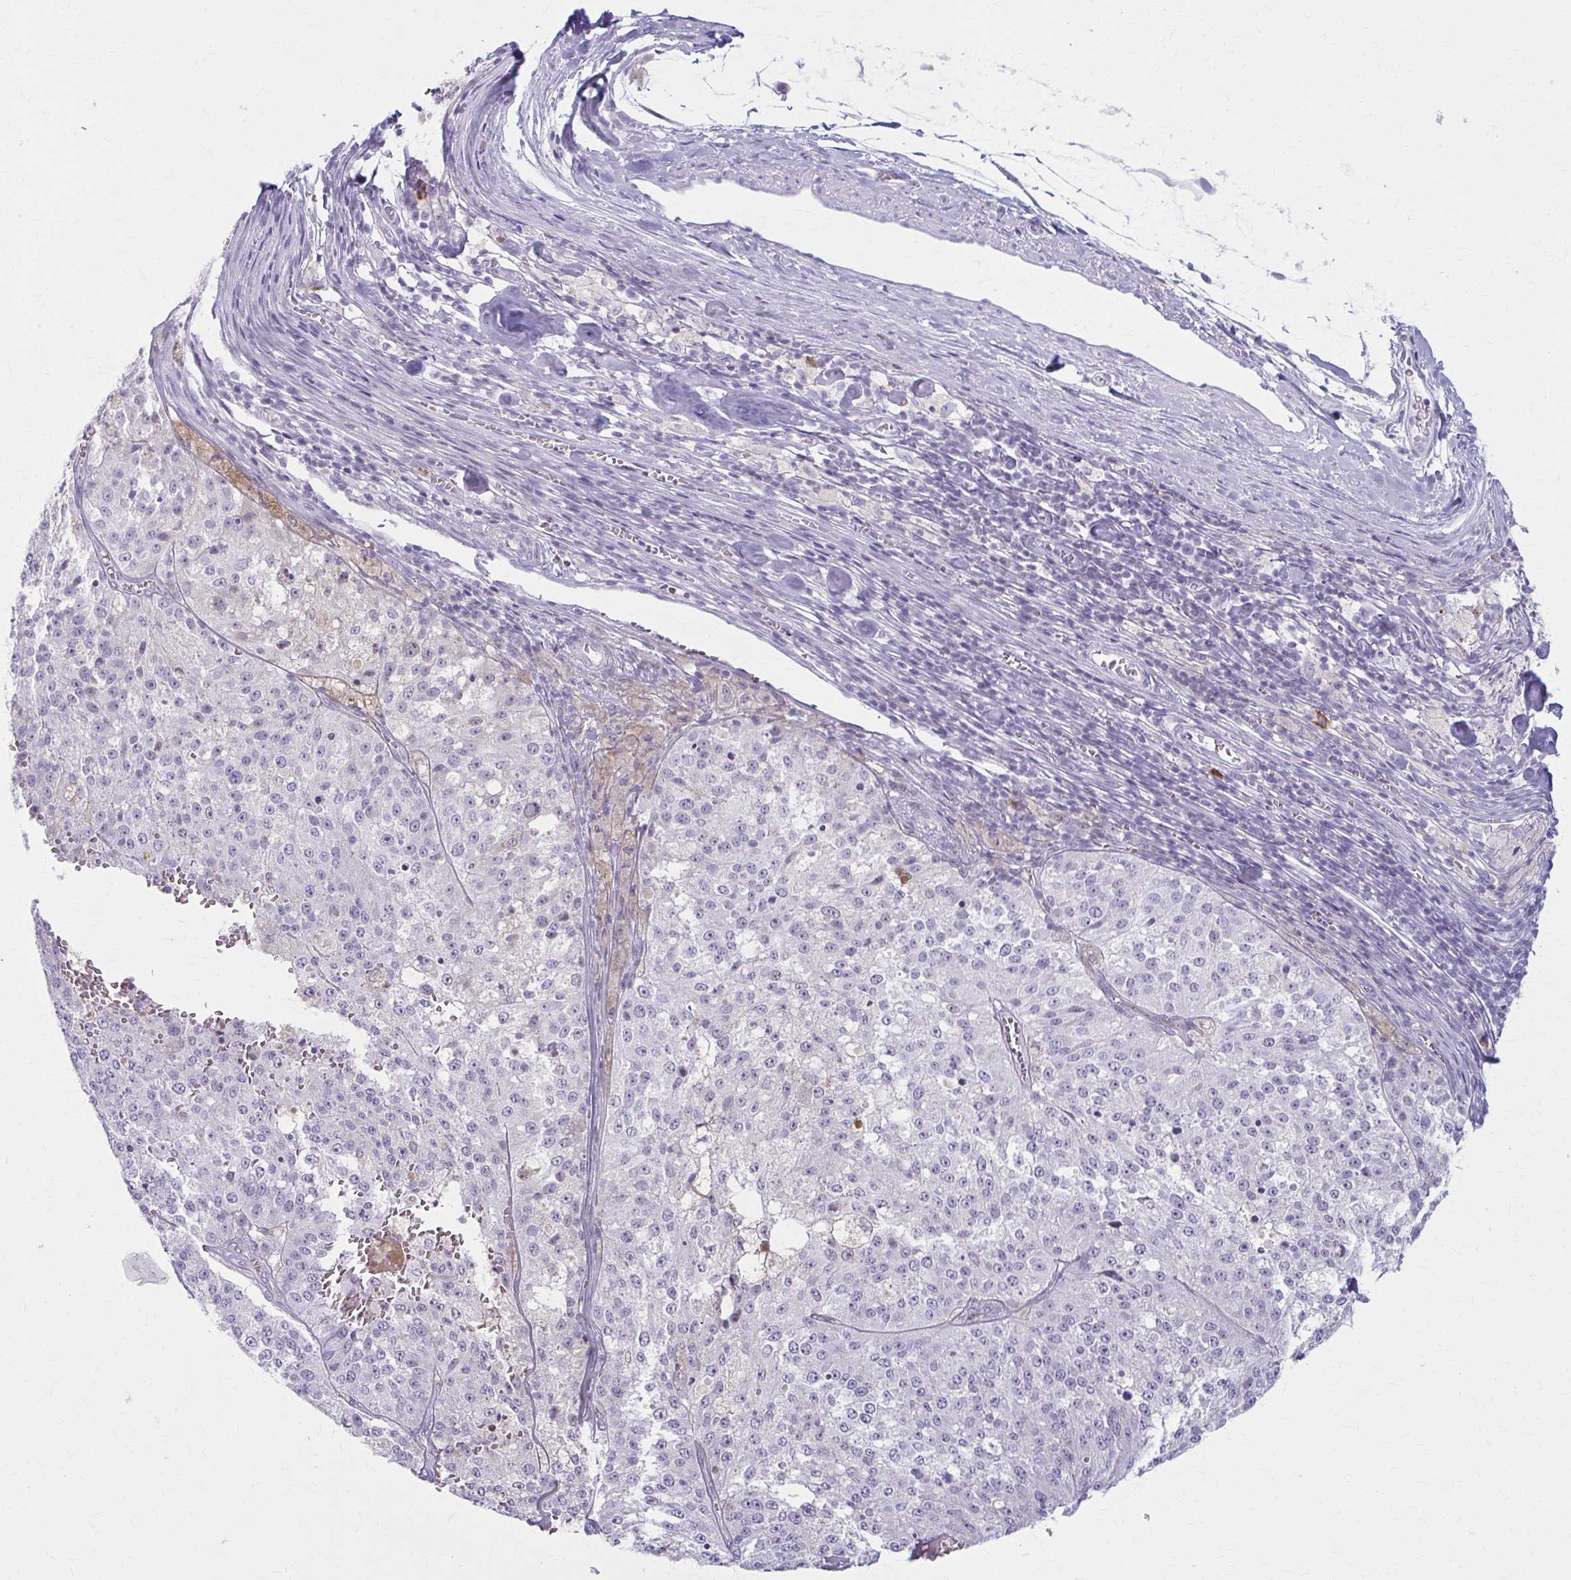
{"staining": {"intensity": "negative", "quantity": "none", "location": "none"}, "tissue": "melanoma", "cell_type": "Tumor cells", "image_type": "cancer", "snomed": [{"axis": "morphology", "description": "Malignant melanoma, Metastatic site"}, {"axis": "topography", "description": "Lymph node"}], "caption": "IHC photomicrograph of neoplastic tissue: human malignant melanoma (metastatic site) stained with DAB demonstrates no significant protein positivity in tumor cells.", "gene": "LDLRAP1", "patient": {"sex": "female", "age": 64}}